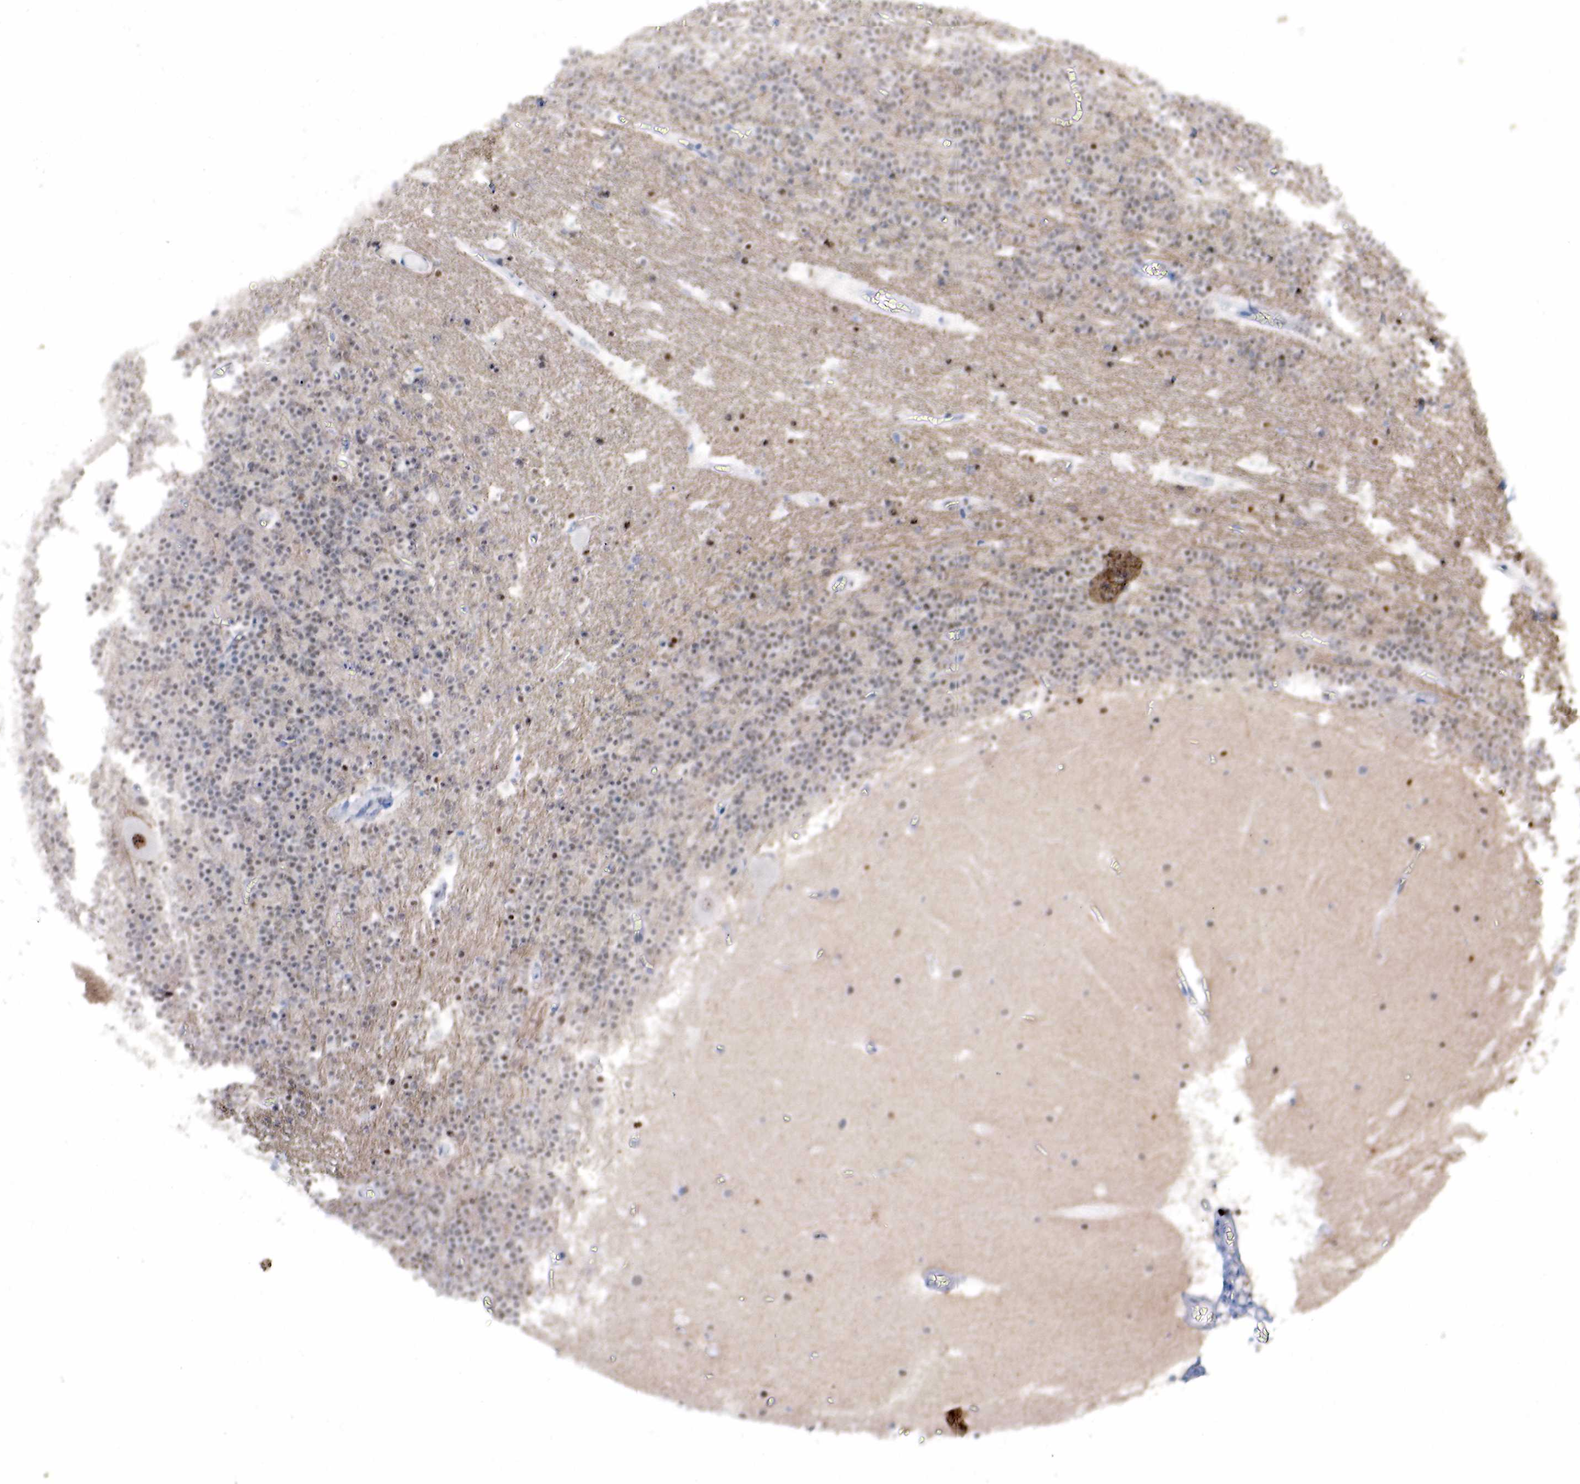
{"staining": {"intensity": "weak", "quantity": "<25%", "location": "nuclear"}, "tissue": "cerebellum", "cell_type": "Cells in granular layer", "image_type": "normal", "snomed": [{"axis": "morphology", "description": "Normal tissue, NOS"}, {"axis": "topography", "description": "Cerebellum"}], "caption": "An immunohistochemistry image of normal cerebellum is shown. There is no staining in cells in granular layer of cerebellum.", "gene": "PGR", "patient": {"sex": "male", "age": 45}}